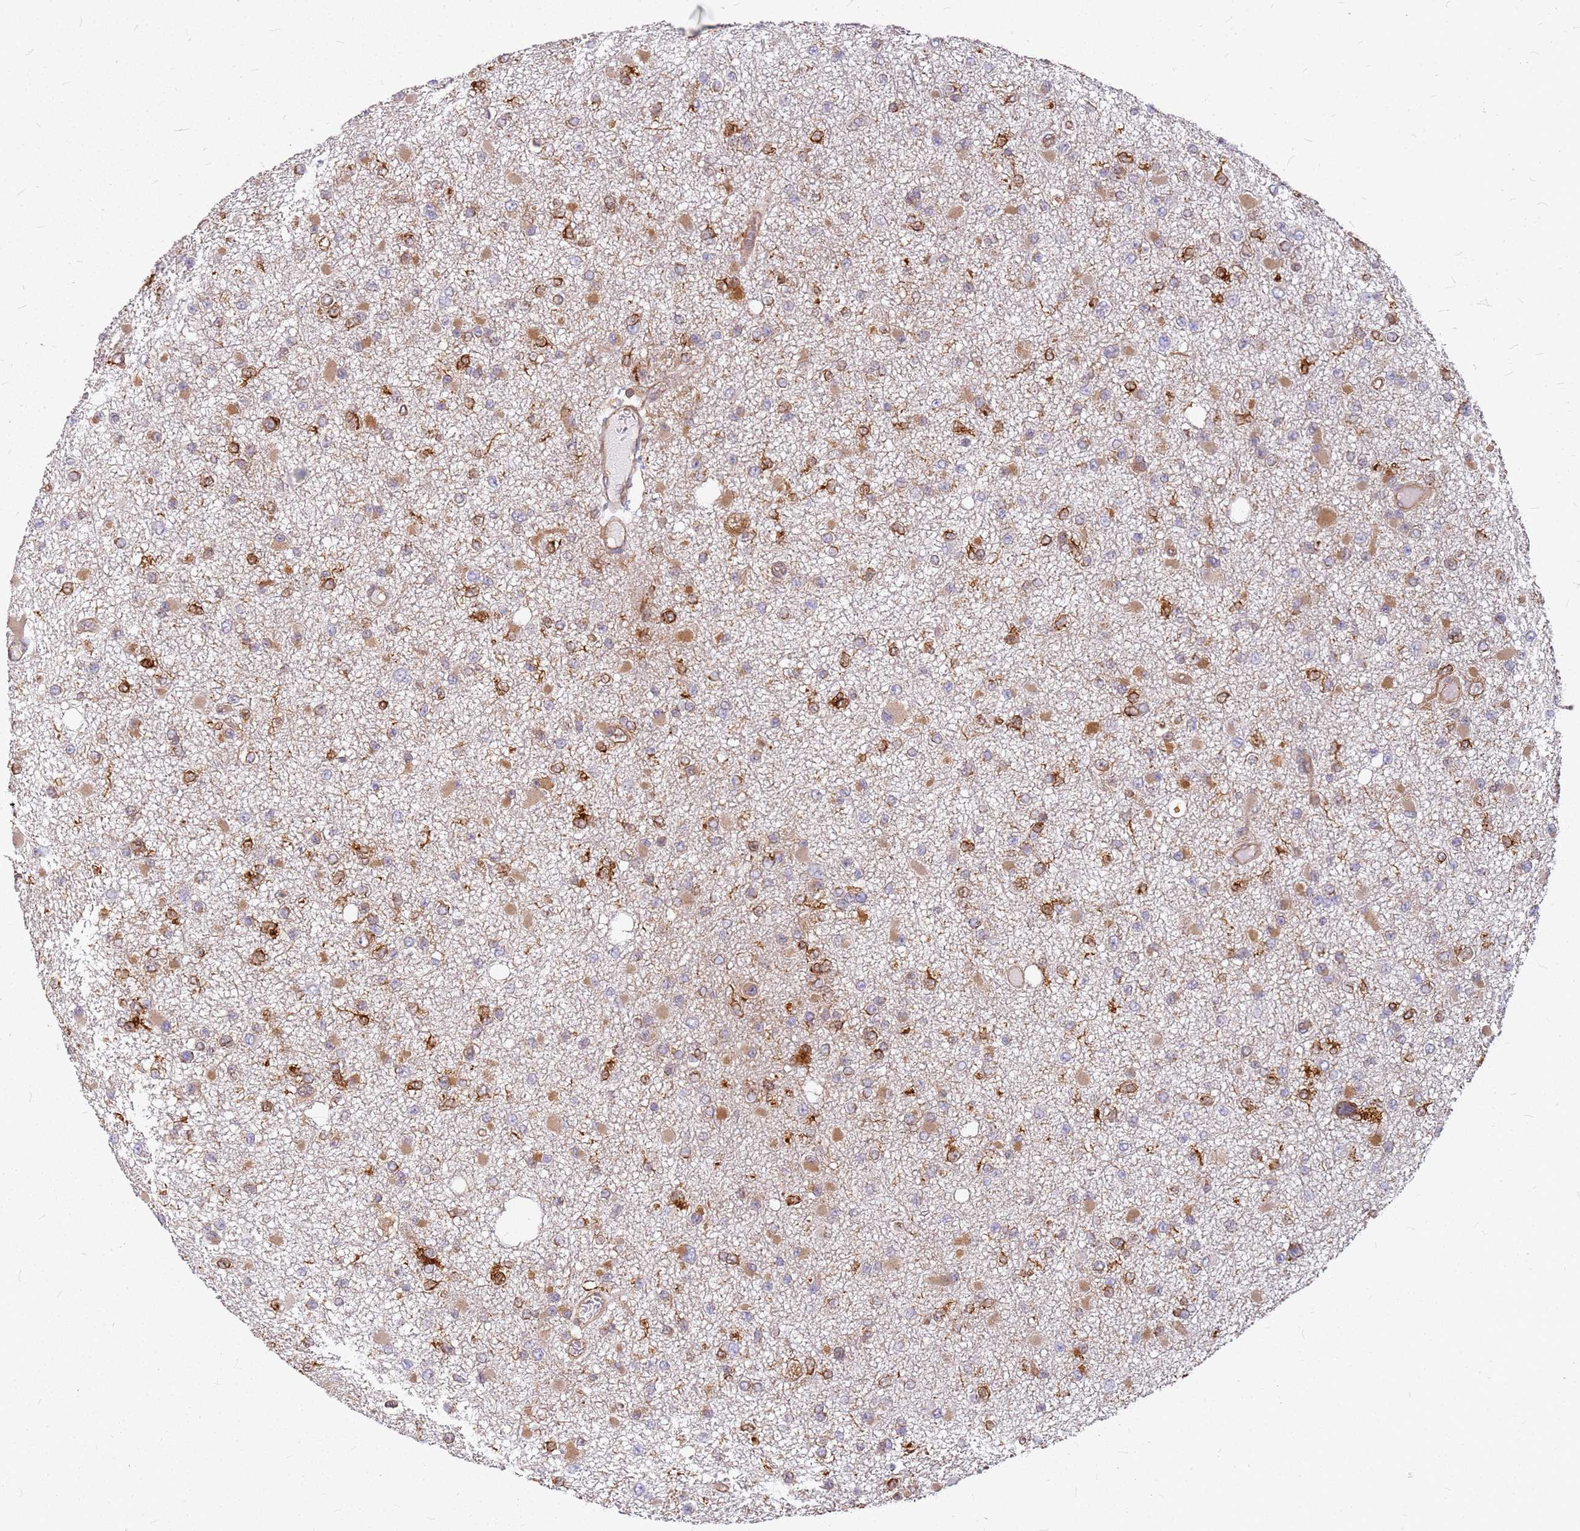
{"staining": {"intensity": "moderate", "quantity": ">75%", "location": "cytoplasmic/membranous"}, "tissue": "glioma", "cell_type": "Tumor cells", "image_type": "cancer", "snomed": [{"axis": "morphology", "description": "Glioma, malignant, Low grade"}, {"axis": "topography", "description": "Brain"}], "caption": "Tumor cells show moderate cytoplasmic/membranous expression in approximately >75% of cells in glioma.", "gene": "HDX", "patient": {"sex": "female", "age": 22}}